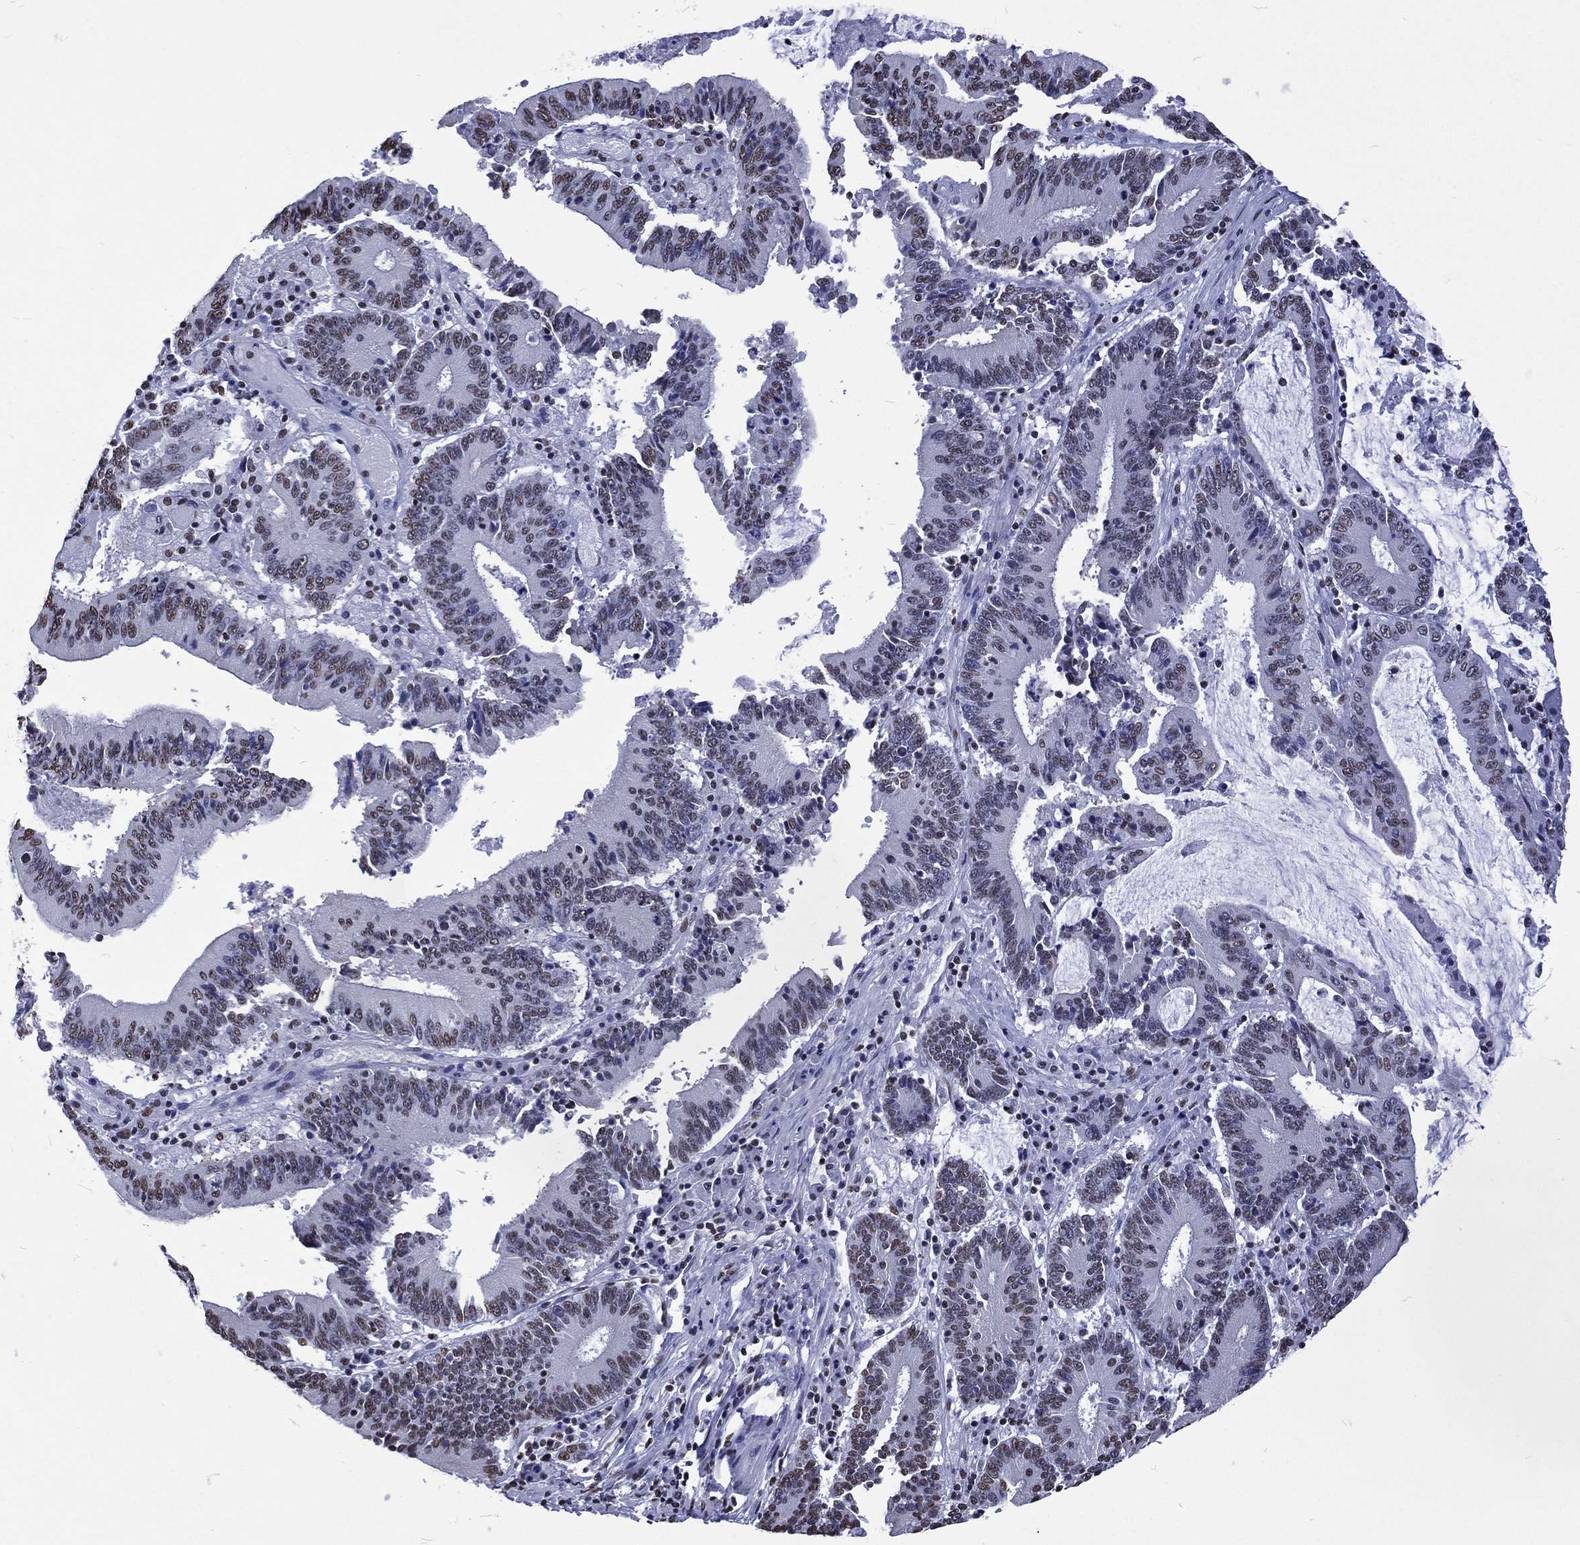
{"staining": {"intensity": "weak", "quantity": "25%-75%", "location": "nuclear"}, "tissue": "stomach cancer", "cell_type": "Tumor cells", "image_type": "cancer", "snomed": [{"axis": "morphology", "description": "Adenocarcinoma, NOS"}, {"axis": "topography", "description": "Stomach, upper"}], "caption": "Immunohistochemical staining of adenocarcinoma (stomach) exhibits low levels of weak nuclear protein positivity in approximately 25%-75% of tumor cells.", "gene": "RETREG2", "patient": {"sex": "male", "age": 68}}